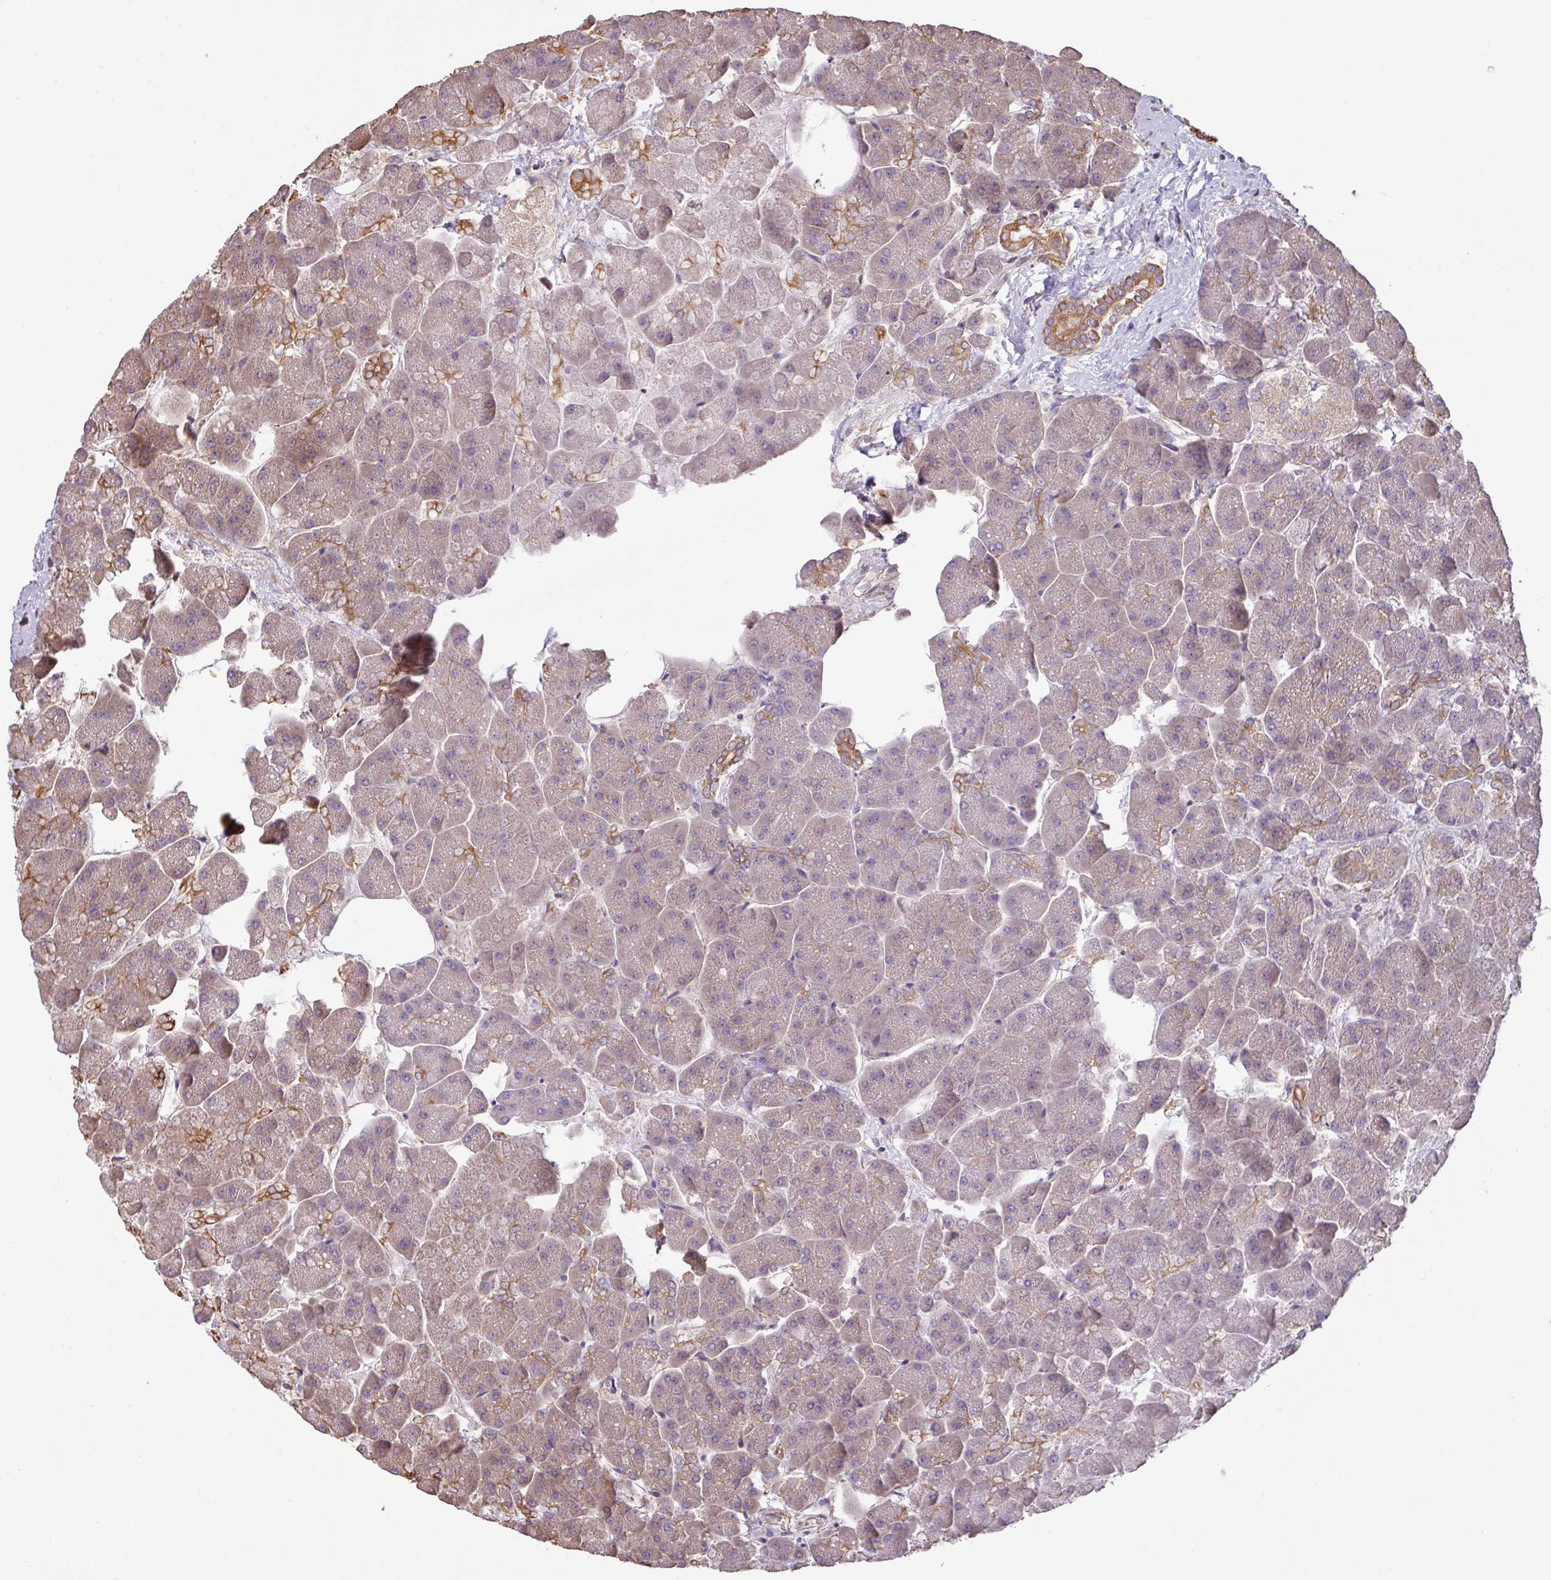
{"staining": {"intensity": "weak", "quantity": "25%-75%", "location": "cytoplasmic/membranous"}, "tissue": "pancreas", "cell_type": "Exocrine glandular cells", "image_type": "normal", "snomed": [{"axis": "morphology", "description": "Normal tissue, NOS"}, {"axis": "topography", "description": "Pancreas"}, {"axis": "topography", "description": "Peripheral nerve tissue"}], "caption": "Human pancreas stained with a brown dye reveals weak cytoplasmic/membranous positive expression in about 25%-75% of exocrine glandular cells.", "gene": "VENTX", "patient": {"sex": "male", "age": 54}}